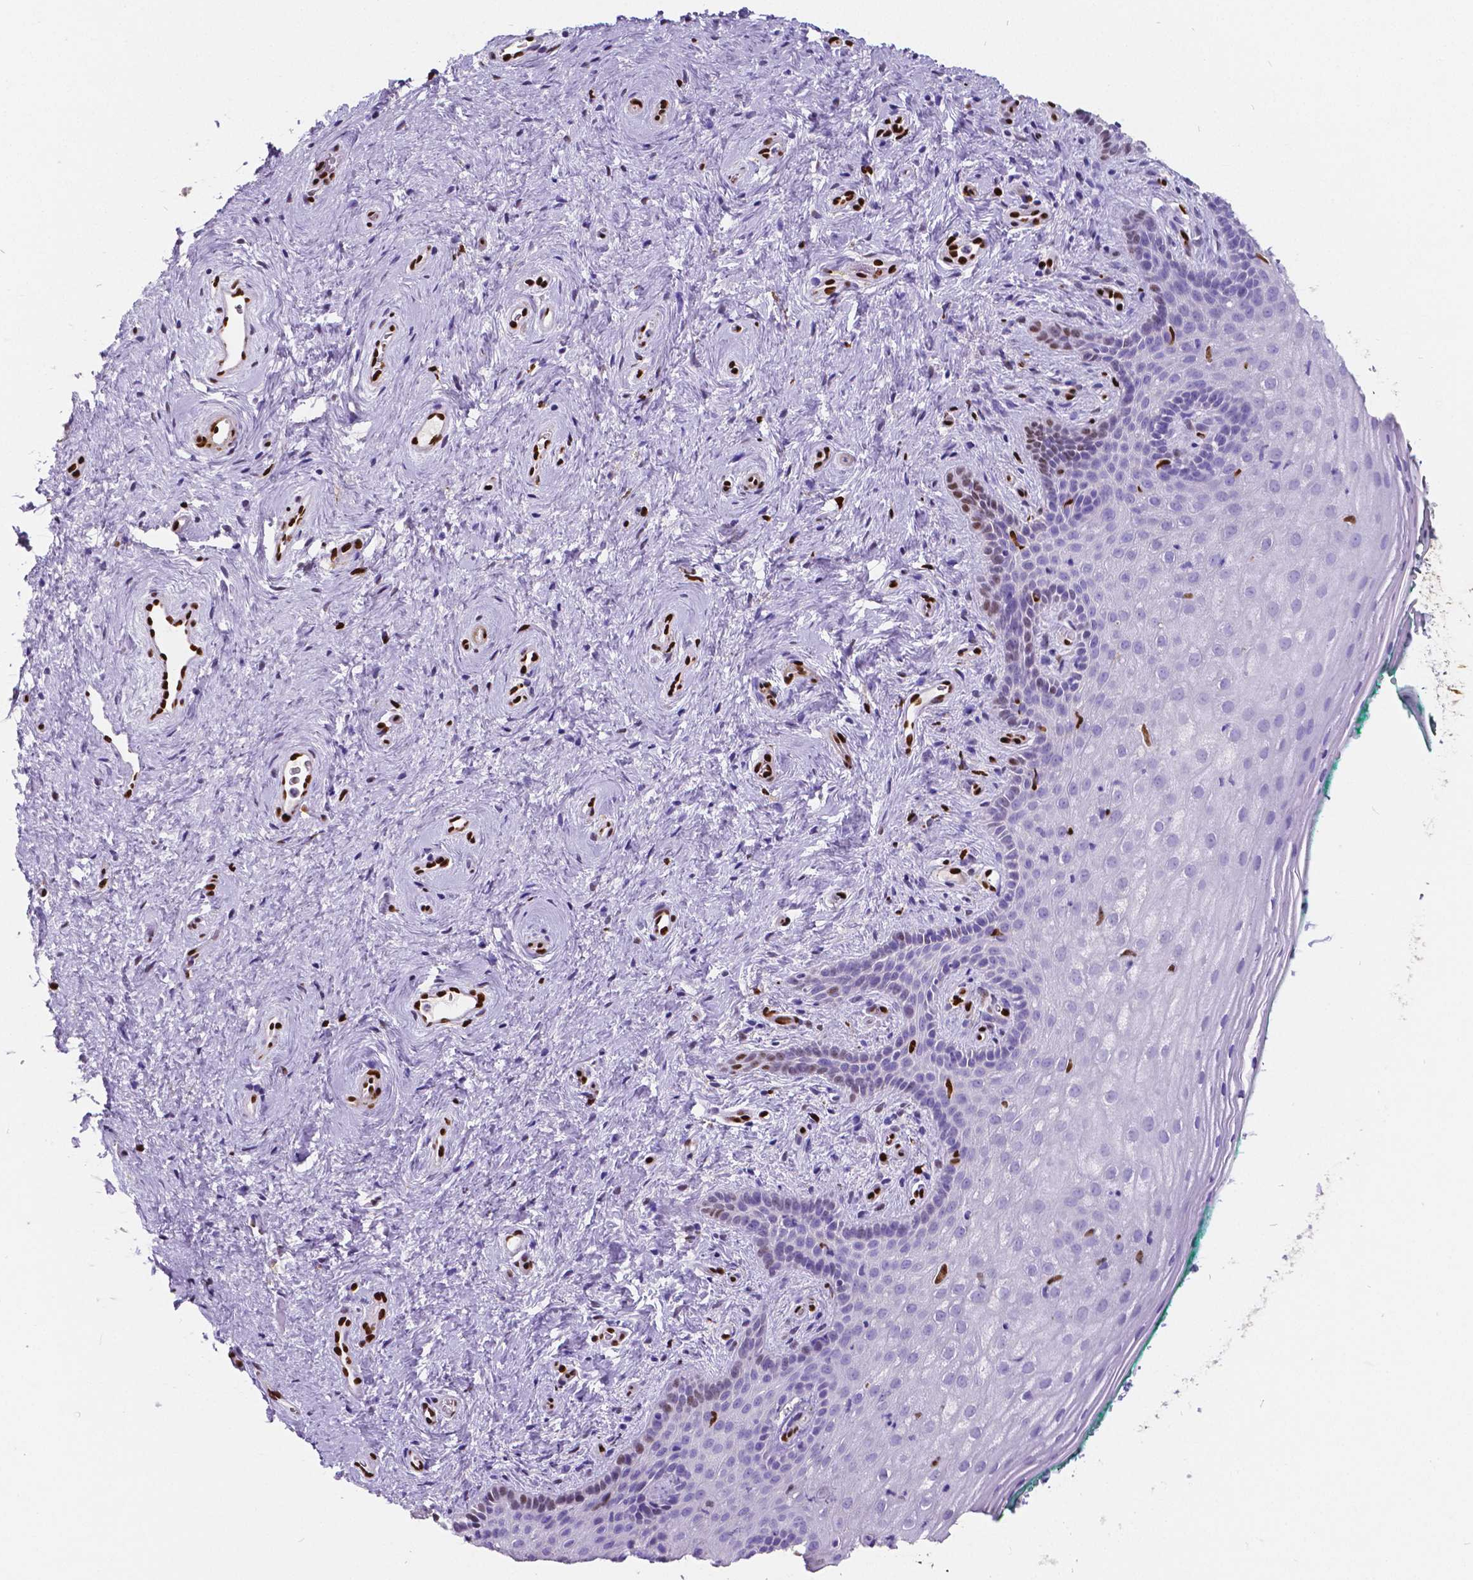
{"staining": {"intensity": "negative", "quantity": "none", "location": "none"}, "tissue": "vagina", "cell_type": "Squamous epithelial cells", "image_type": "normal", "snomed": [{"axis": "morphology", "description": "Normal tissue, NOS"}, {"axis": "topography", "description": "Vagina"}], "caption": "IHC histopathology image of benign vagina stained for a protein (brown), which shows no positivity in squamous epithelial cells.", "gene": "MEF2C", "patient": {"sex": "female", "age": 45}}